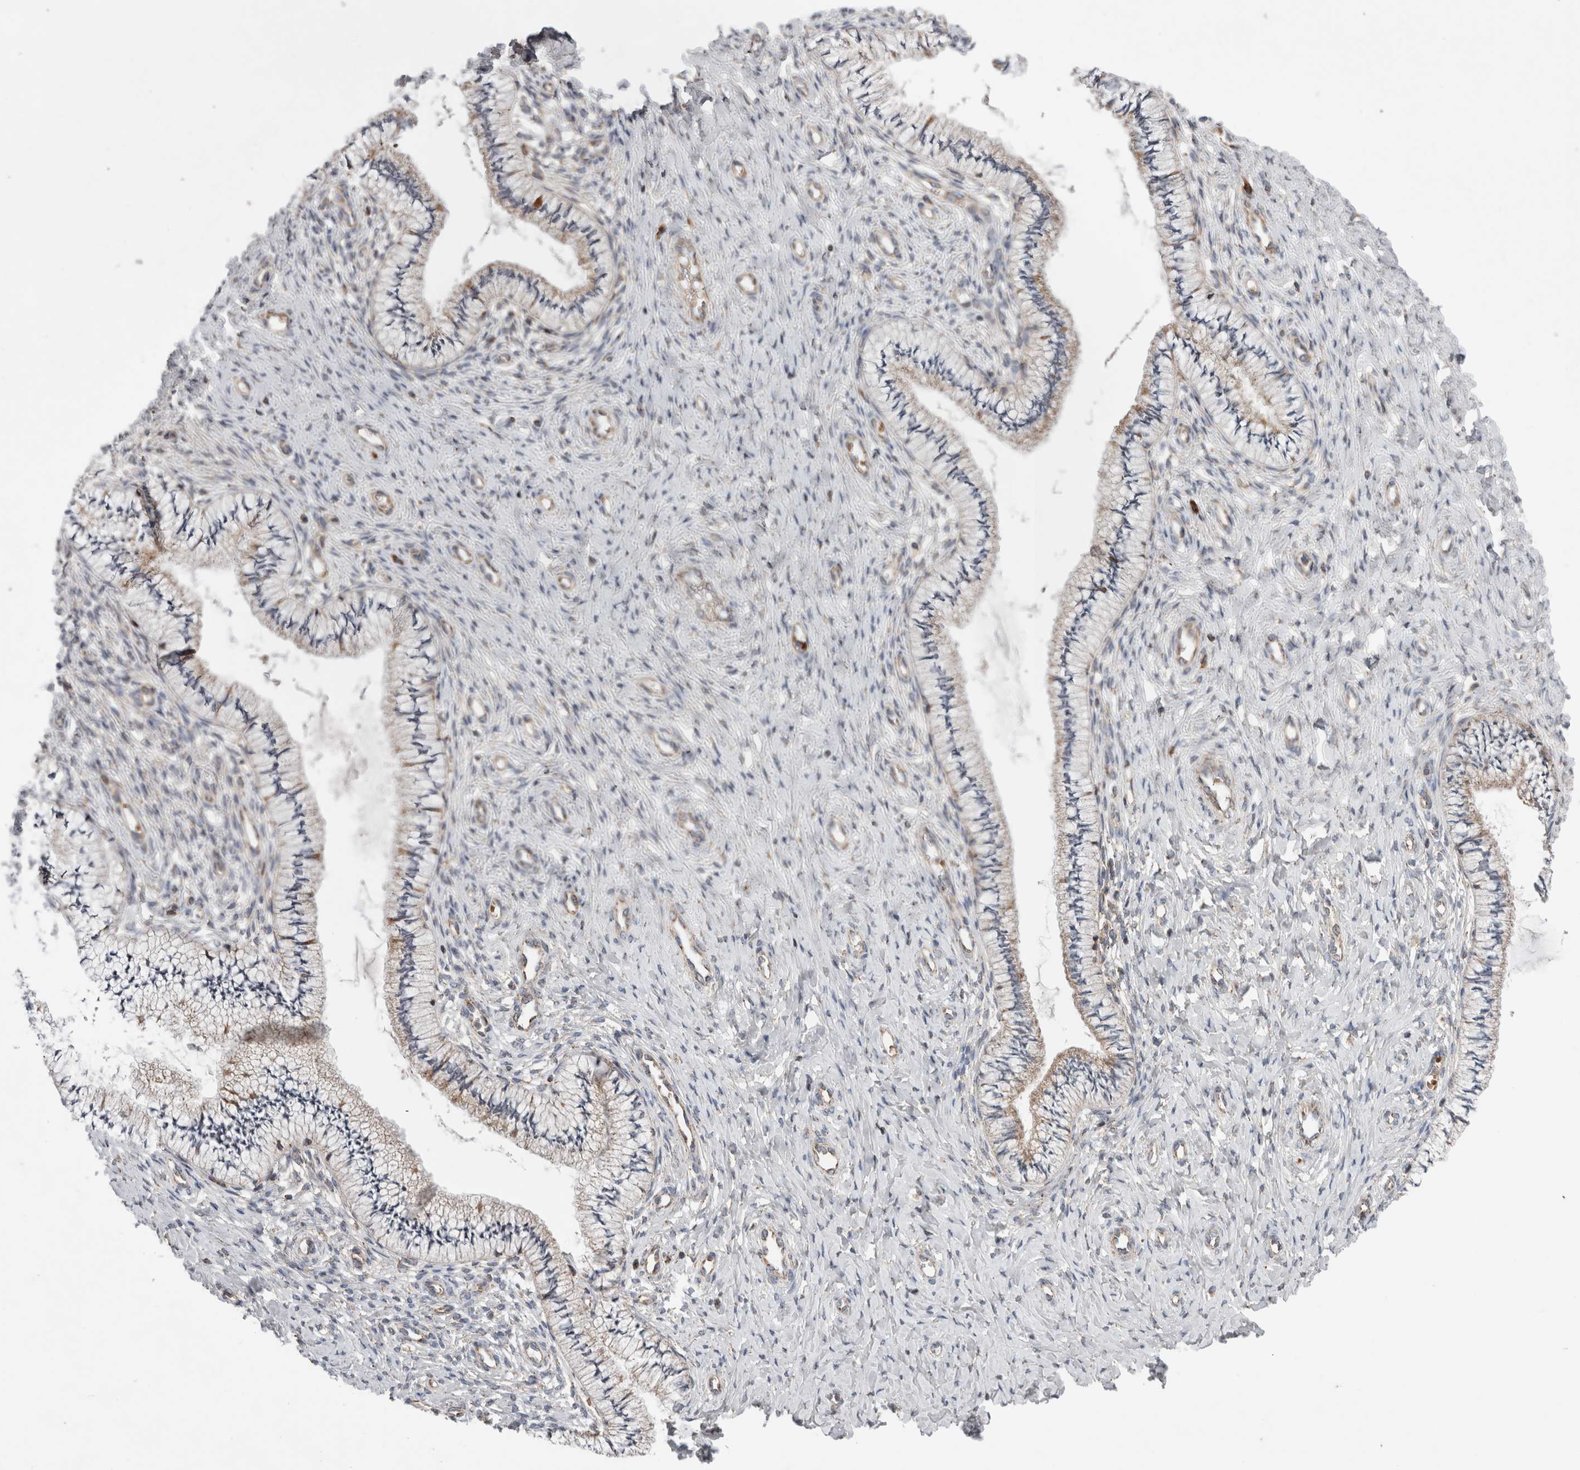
{"staining": {"intensity": "negative", "quantity": "none", "location": "none"}, "tissue": "cervix", "cell_type": "Glandular cells", "image_type": "normal", "snomed": [{"axis": "morphology", "description": "Normal tissue, NOS"}, {"axis": "topography", "description": "Cervix"}], "caption": "Histopathology image shows no protein positivity in glandular cells of unremarkable cervix.", "gene": "KIF21B", "patient": {"sex": "female", "age": 36}}